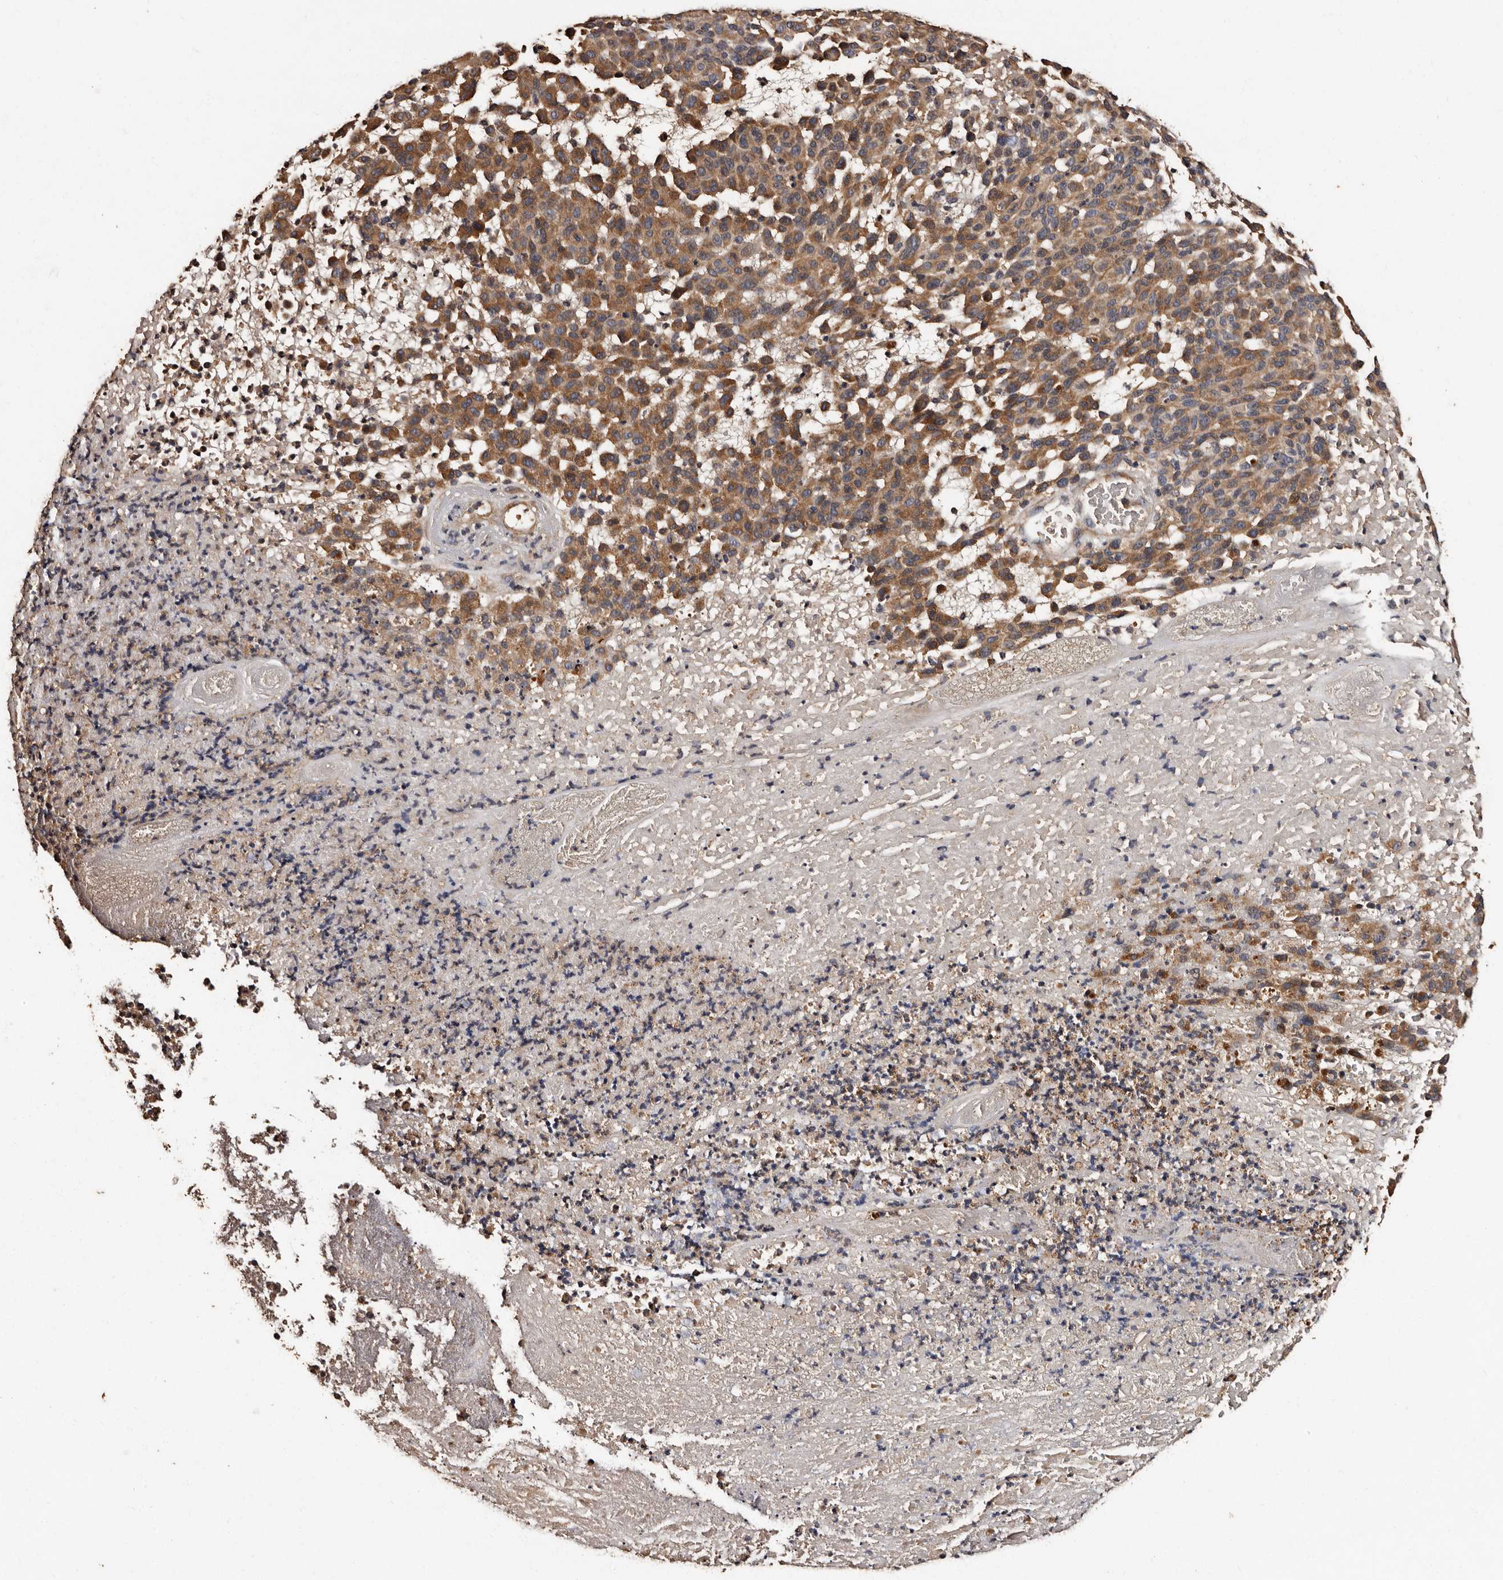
{"staining": {"intensity": "moderate", "quantity": "25%-75%", "location": "cytoplasmic/membranous"}, "tissue": "melanoma", "cell_type": "Tumor cells", "image_type": "cancer", "snomed": [{"axis": "morphology", "description": "Malignant melanoma, NOS"}, {"axis": "topography", "description": "Skin"}], "caption": "A brown stain highlights moderate cytoplasmic/membranous staining of a protein in human melanoma tumor cells. (Stains: DAB (3,3'-diaminobenzidine) in brown, nuclei in blue, Microscopy: brightfield microscopy at high magnification).", "gene": "ADCK5", "patient": {"sex": "male", "age": 59}}